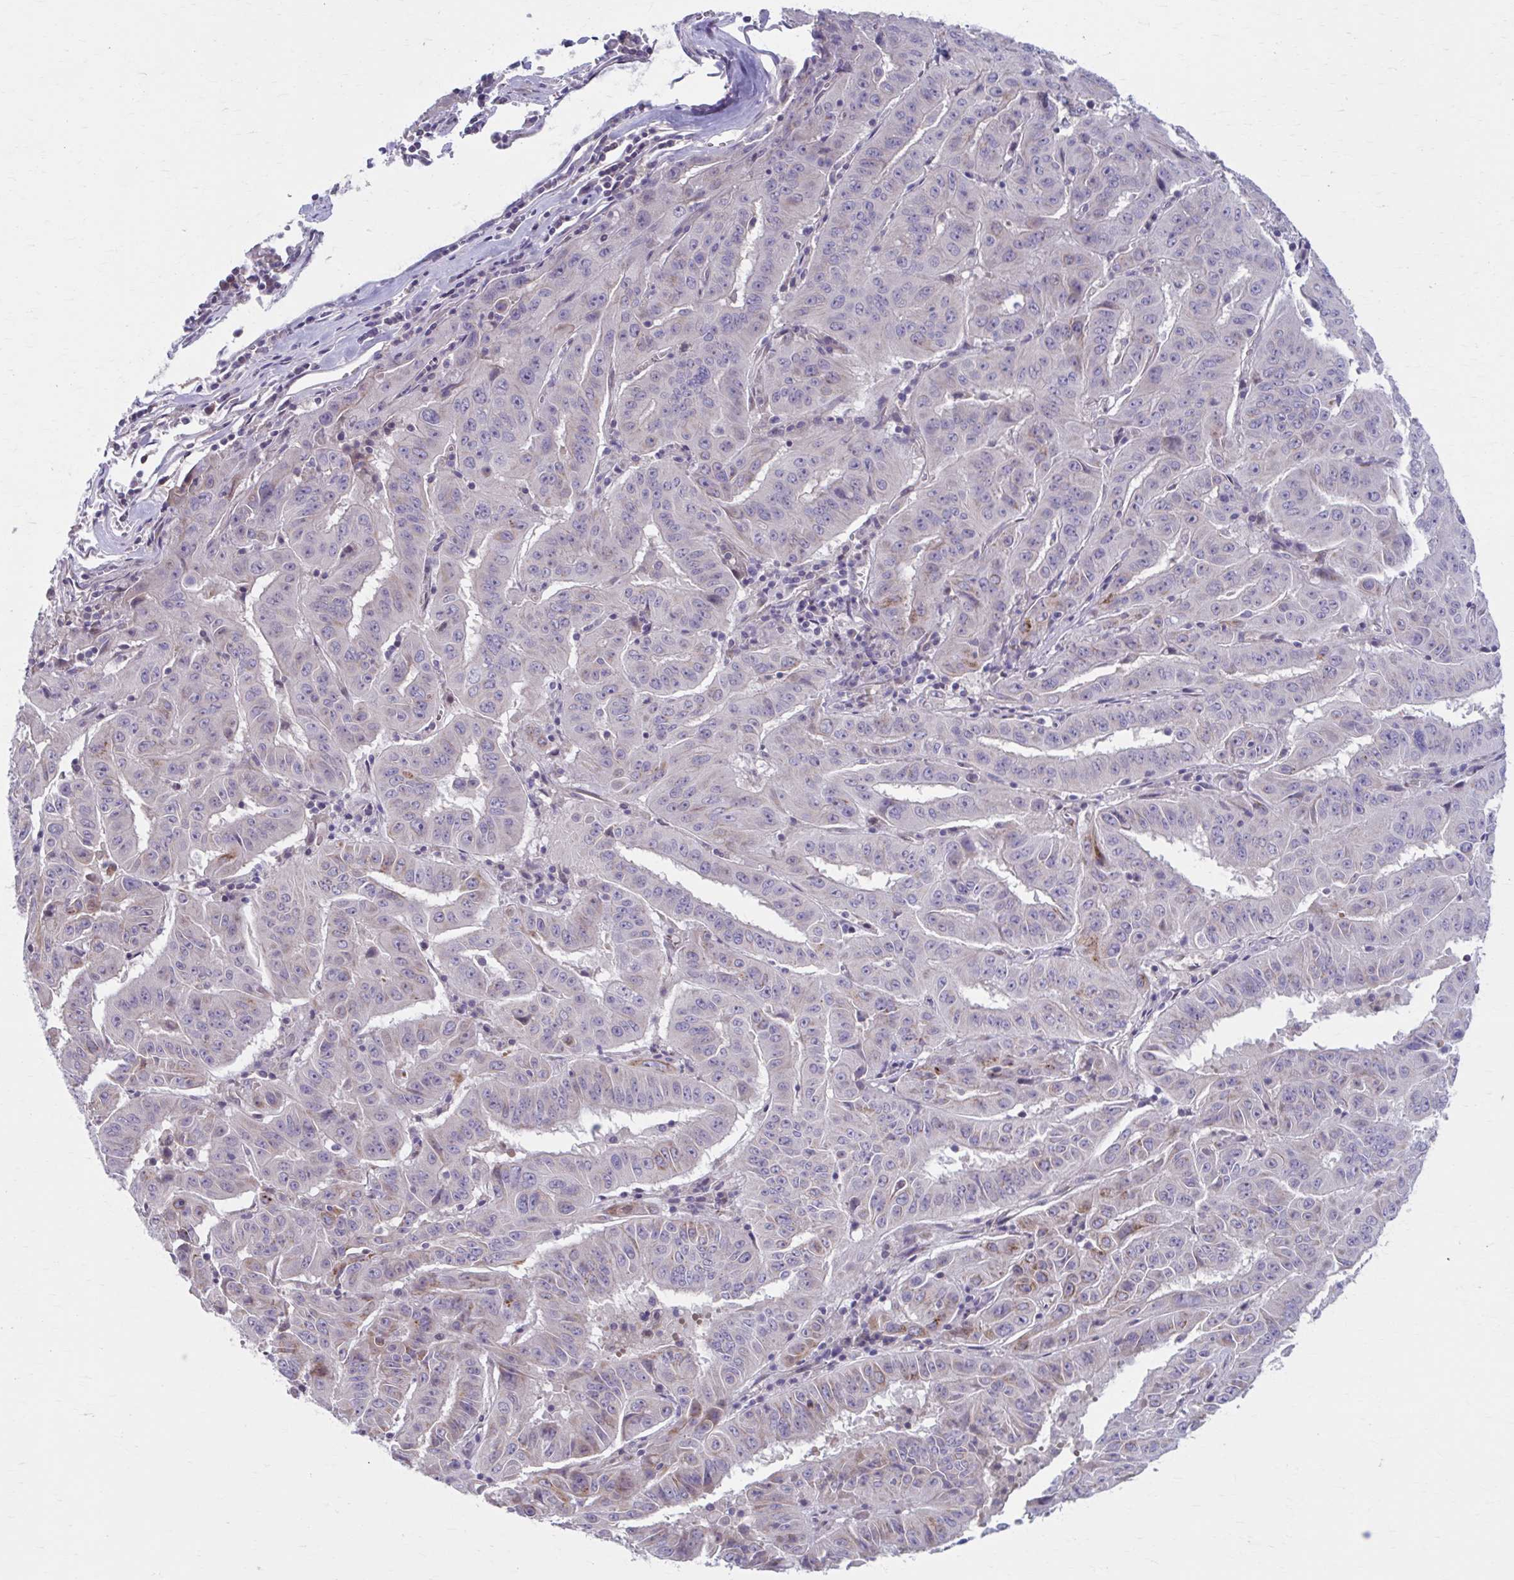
{"staining": {"intensity": "moderate", "quantity": "<25%", "location": "cytoplasmic/membranous"}, "tissue": "pancreatic cancer", "cell_type": "Tumor cells", "image_type": "cancer", "snomed": [{"axis": "morphology", "description": "Adenocarcinoma, NOS"}, {"axis": "topography", "description": "Pancreas"}], "caption": "A histopathology image of human pancreatic cancer (adenocarcinoma) stained for a protein demonstrates moderate cytoplasmic/membranous brown staining in tumor cells. Using DAB (brown) and hematoxylin (blue) stains, captured at high magnification using brightfield microscopy.", "gene": "CHST3", "patient": {"sex": "male", "age": 63}}